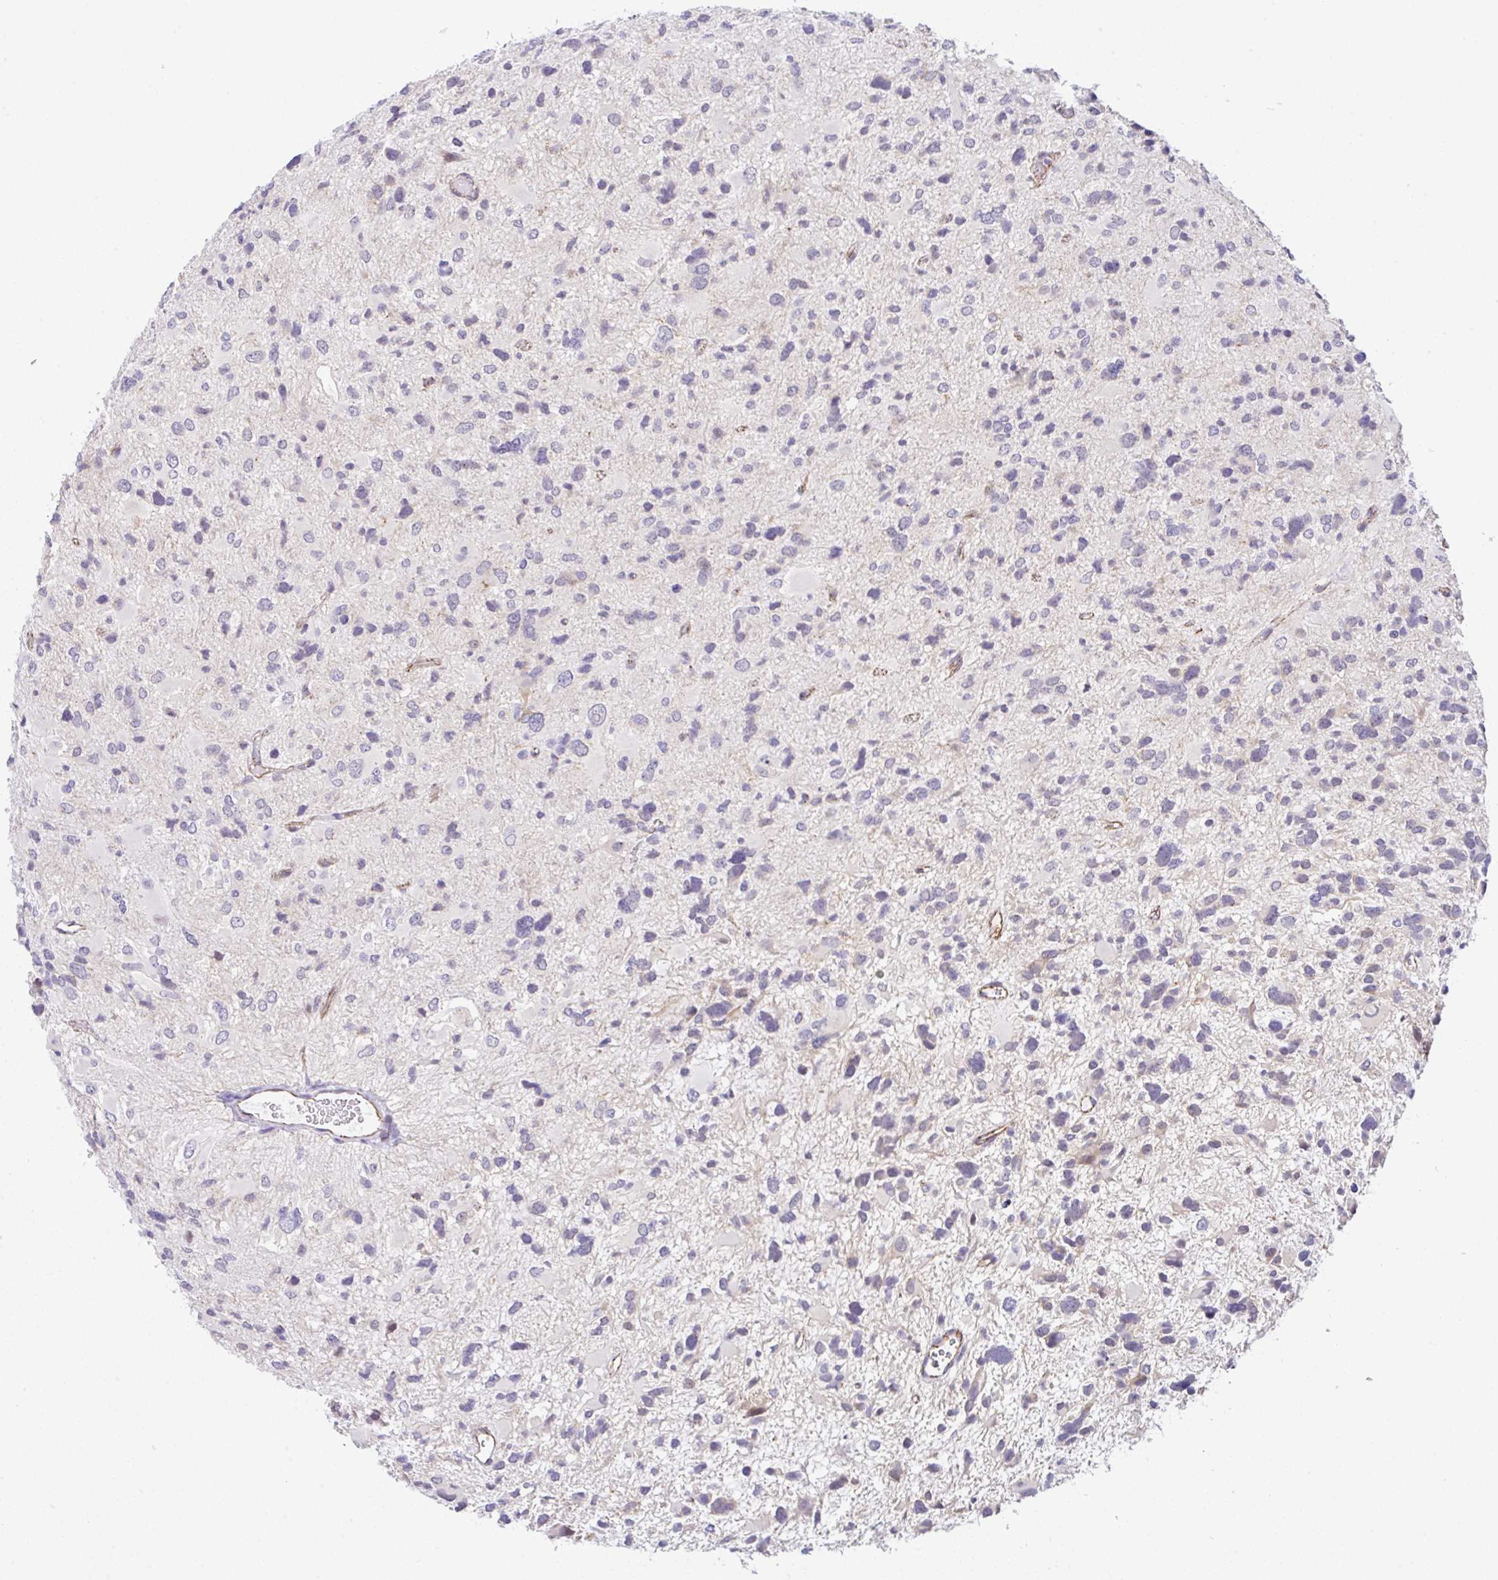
{"staining": {"intensity": "negative", "quantity": "none", "location": "none"}, "tissue": "glioma", "cell_type": "Tumor cells", "image_type": "cancer", "snomed": [{"axis": "morphology", "description": "Glioma, malignant, High grade"}, {"axis": "topography", "description": "Brain"}], "caption": "Tumor cells show no significant protein staining in malignant glioma (high-grade).", "gene": "CGNL1", "patient": {"sex": "female", "age": 11}}